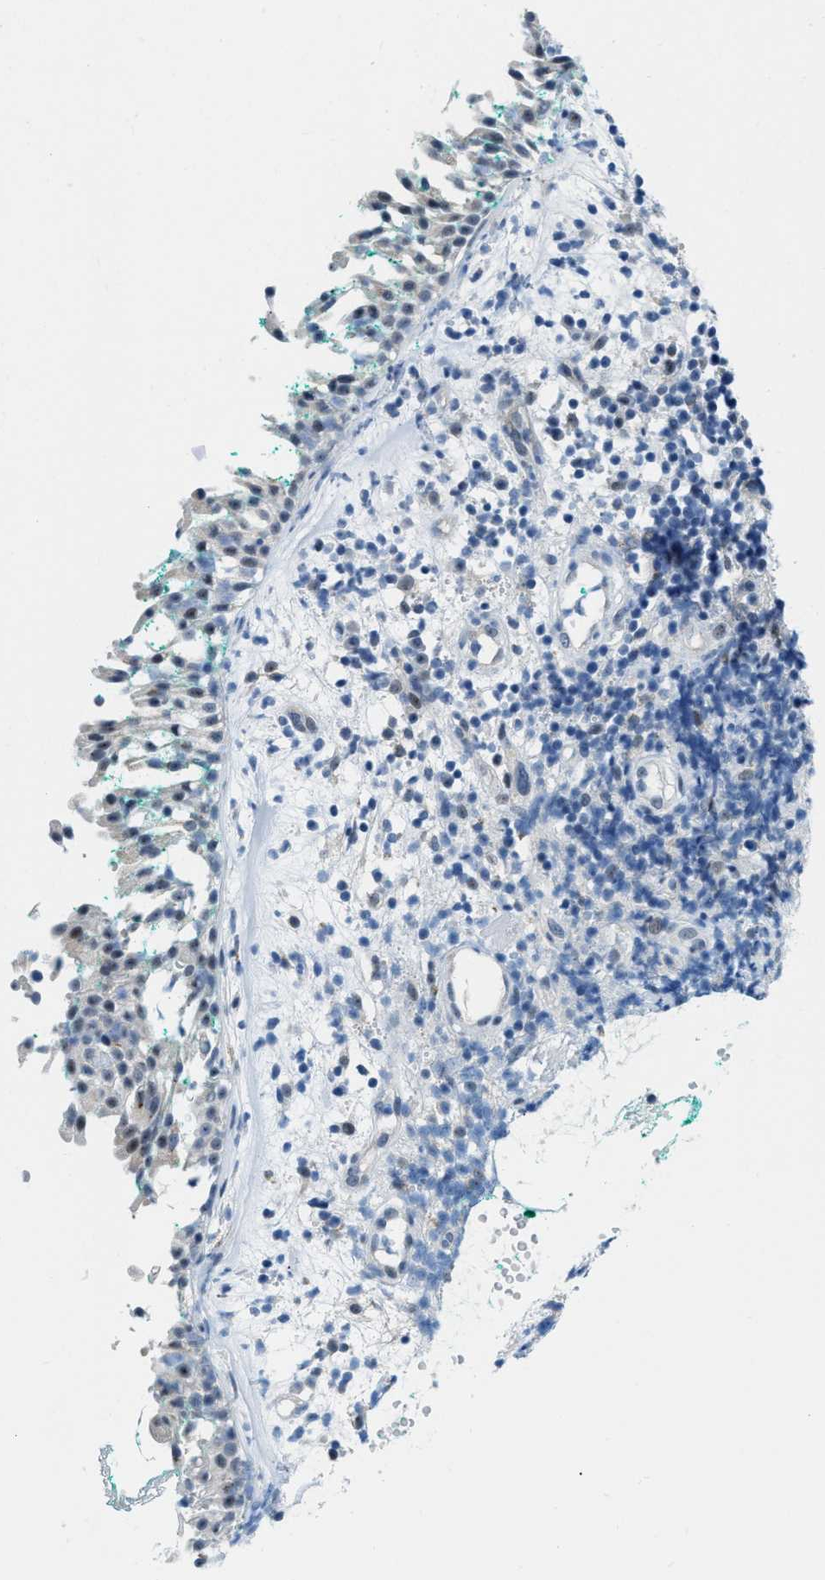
{"staining": {"intensity": "weak", "quantity": "25%-75%", "location": "cytoplasmic/membranous"}, "tissue": "nasopharynx", "cell_type": "Respiratory epithelial cells", "image_type": "normal", "snomed": [{"axis": "morphology", "description": "Normal tissue, NOS"}, {"axis": "morphology", "description": "Basal cell carcinoma"}, {"axis": "topography", "description": "Cartilage tissue"}, {"axis": "topography", "description": "Nasopharynx"}, {"axis": "topography", "description": "Oral tissue"}], "caption": "Immunohistochemistry image of benign human nasopharynx stained for a protein (brown), which exhibits low levels of weak cytoplasmic/membranous expression in approximately 25%-75% of respiratory epithelial cells.", "gene": "PHRF1", "patient": {"sex": "female", "age": 77}}